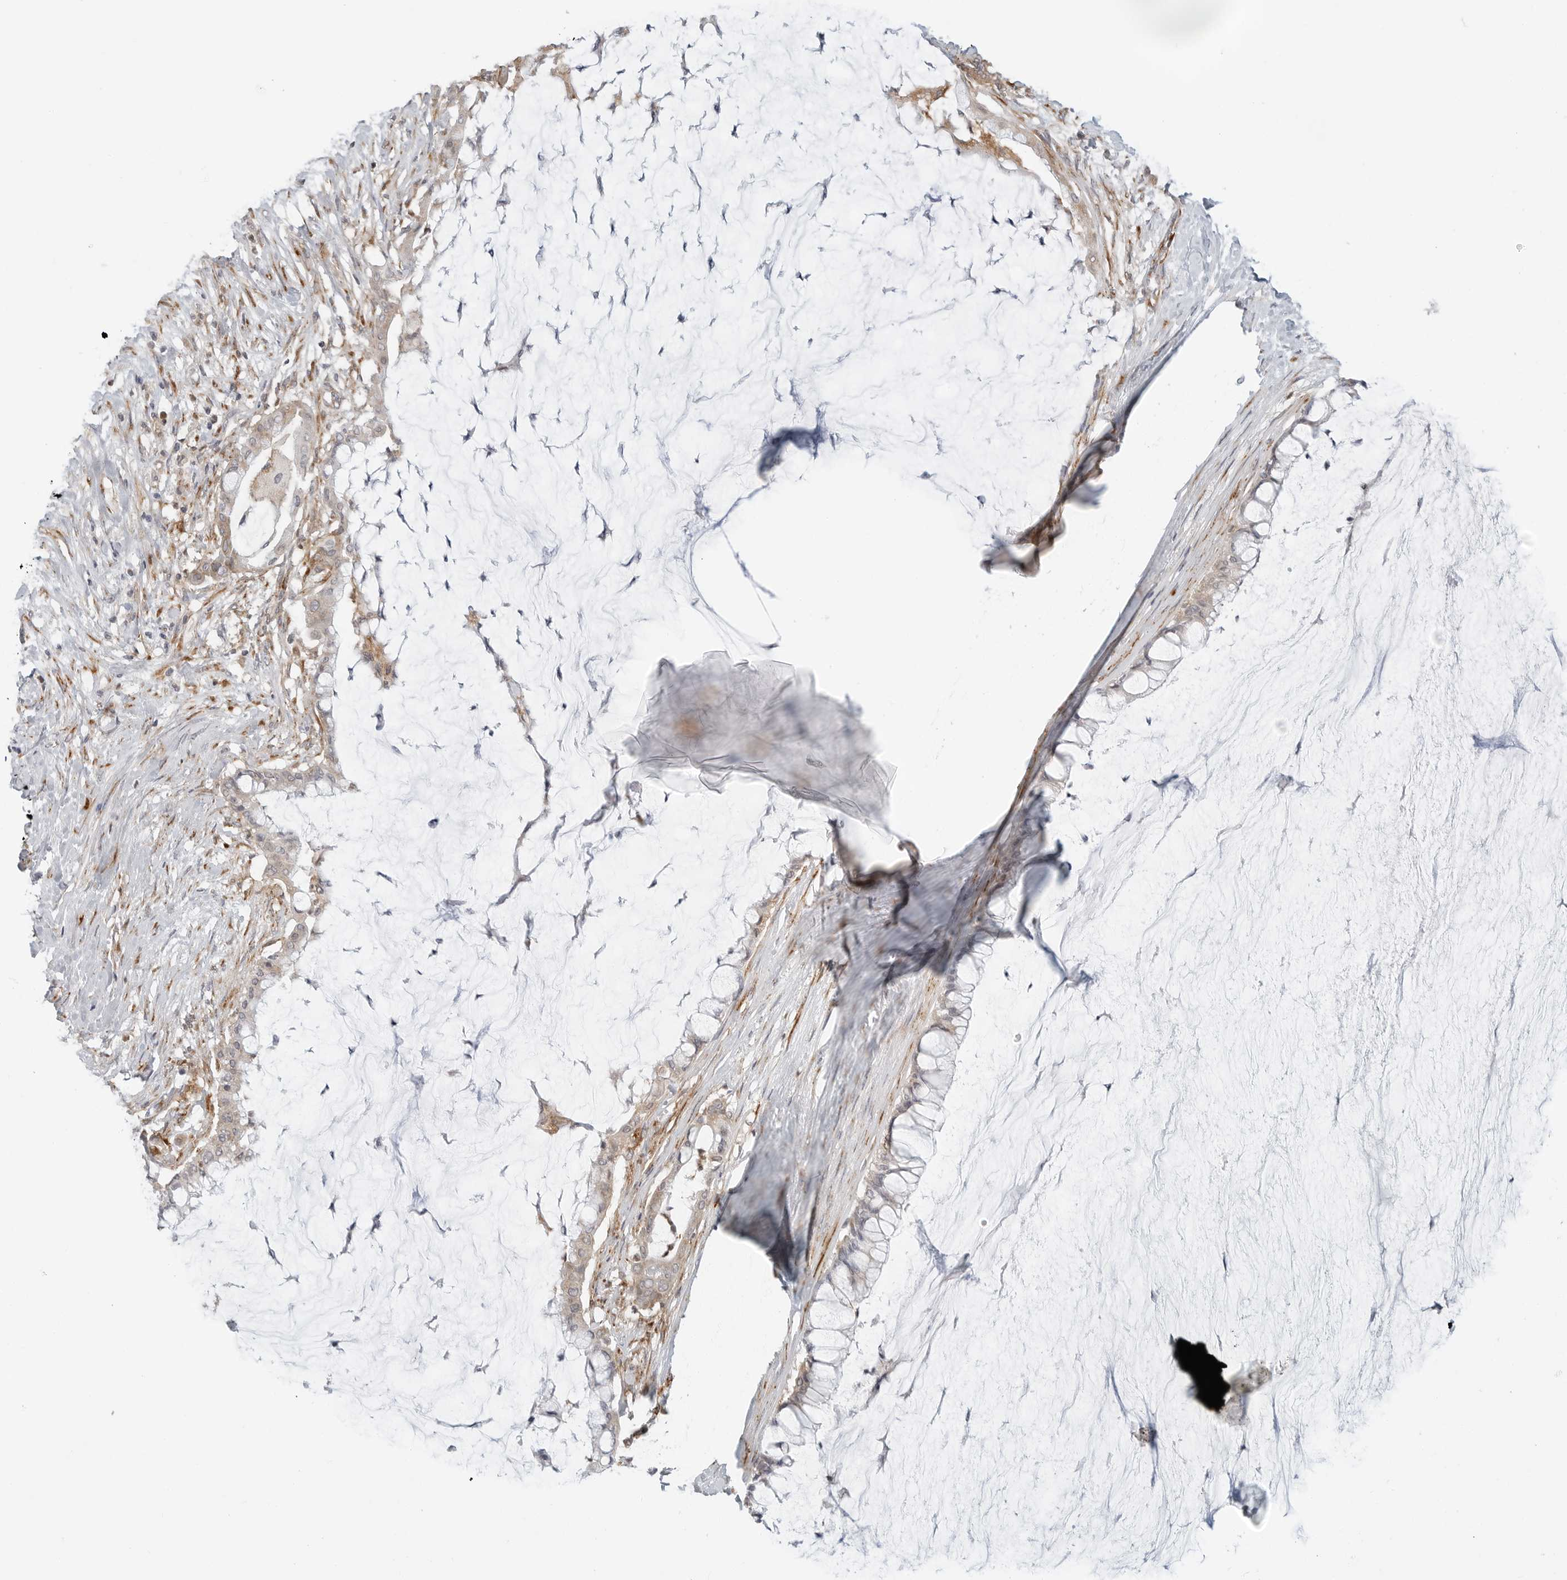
{"staining": {"intensity": "moderate", "quantity": "25%-75%", "location": "cytoplasmic/membranous"}, "tissue": "pancreatic cancer", "cell_type": "Tumor cells", "image_type": "cancer", "snomed": [{"axis": "morphology", "description": "Adenocarcinoma, NOS"}, {"axis": "topography", "description": "Pancreas"}], "caption": "Immunohistochemistry (IHC) (DAB) staining of pancreatic cancer (adenocarcinoma) exhibits moderate cytoplasmic/membranous protein staining in approximately 25%-75% of tumor cells.", "gene": "C1QTNF1", "patient": {"sex": "male", "age": 41}}